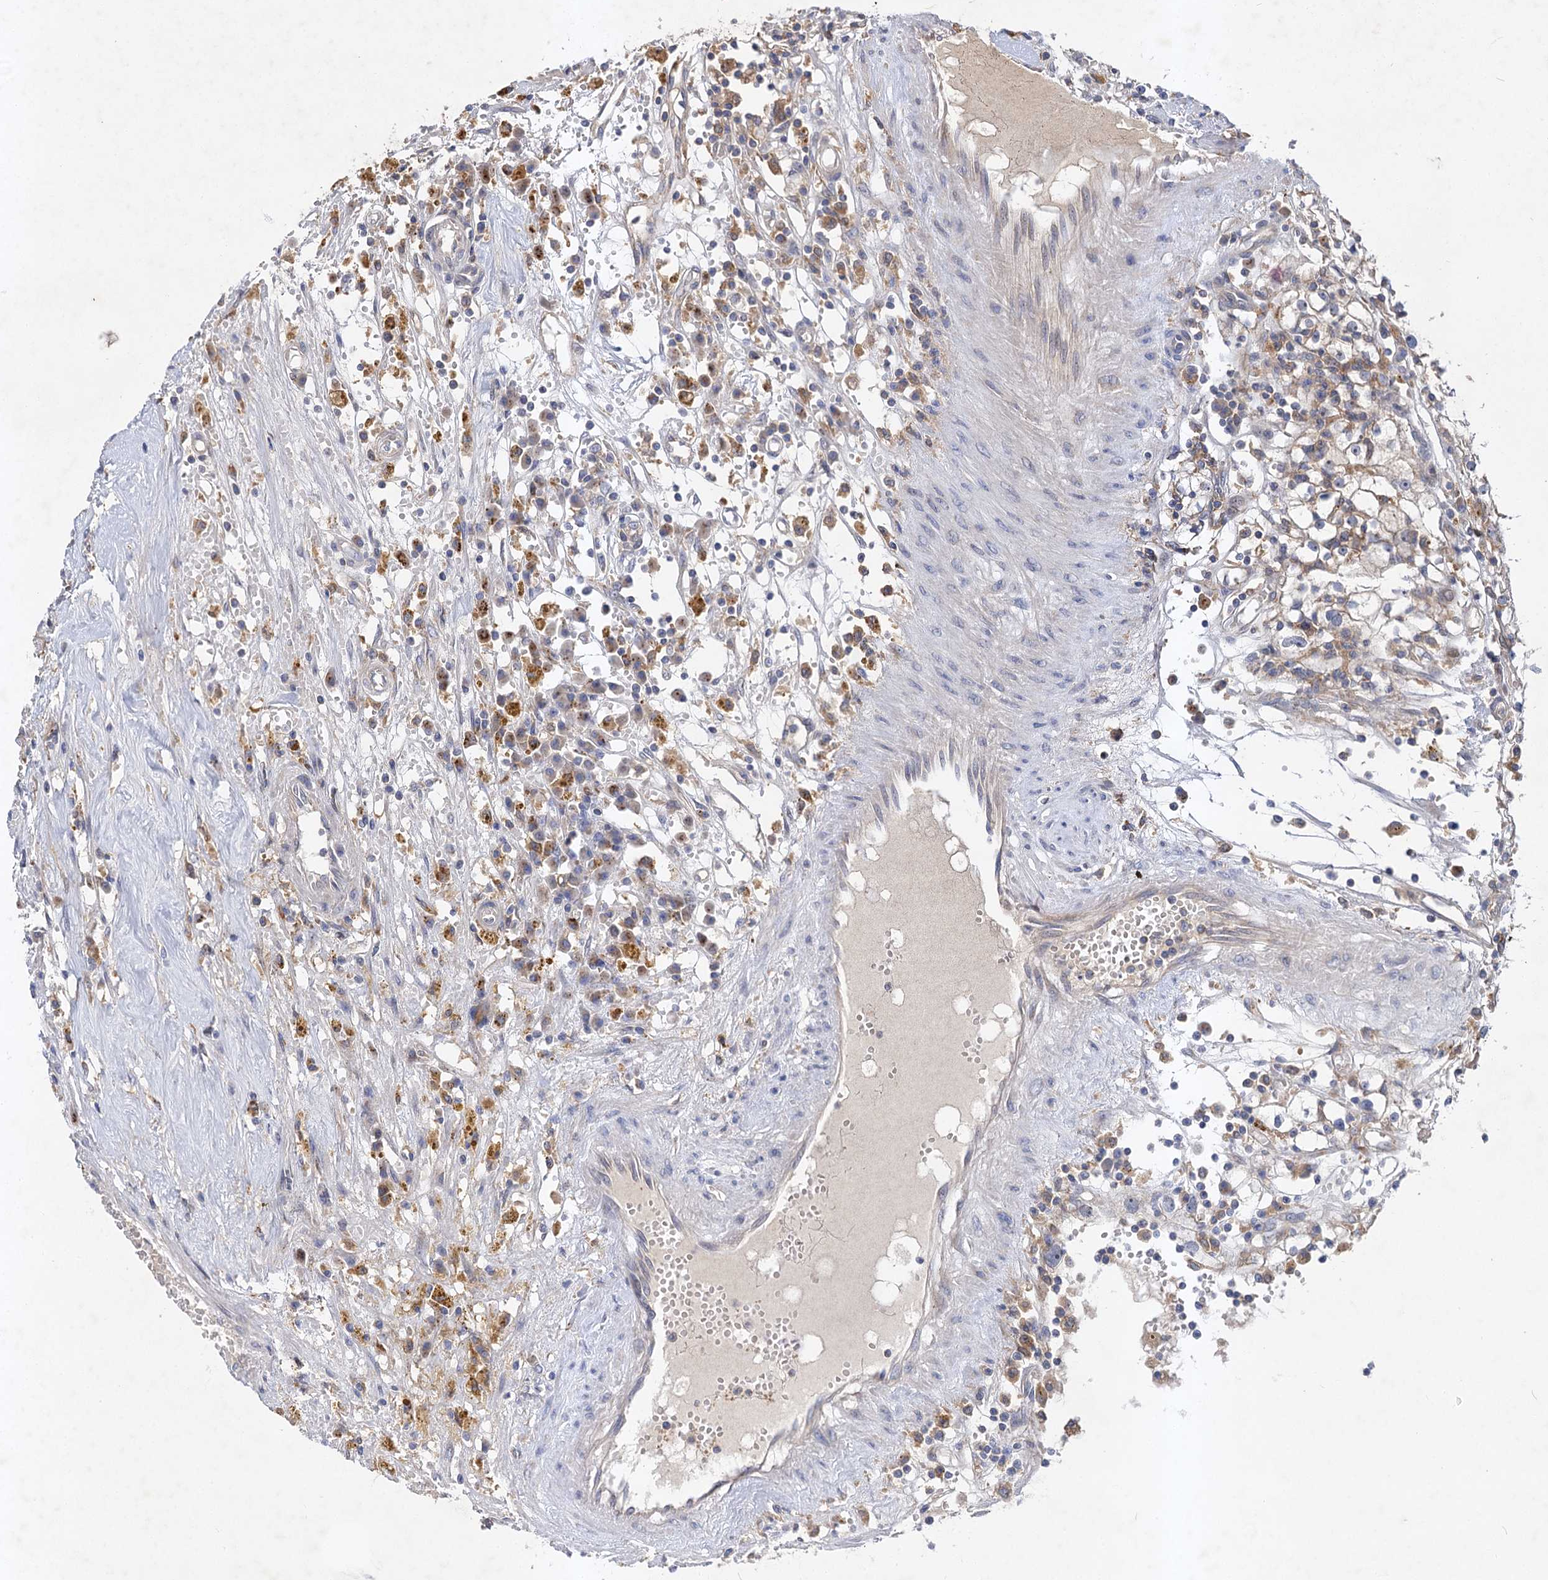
{"staining": {"intensity": "negative", "quantity": "none", "location": "none"}, "tissue": "renal cancer", "cell_type": "Tumor cells", "image_type": "cancer", "snomed": [{"axis": "morphology", "description": "Adenocarcinoma, NOS"}, {"axis": "topography", "description": "Kidney"}], "caption": "Protein analysis of adenocarcinoma (renal) displays no significant expression in tumor cells.", "gene": "PATL1", "patient": {"sex": "male", "age": 56}}